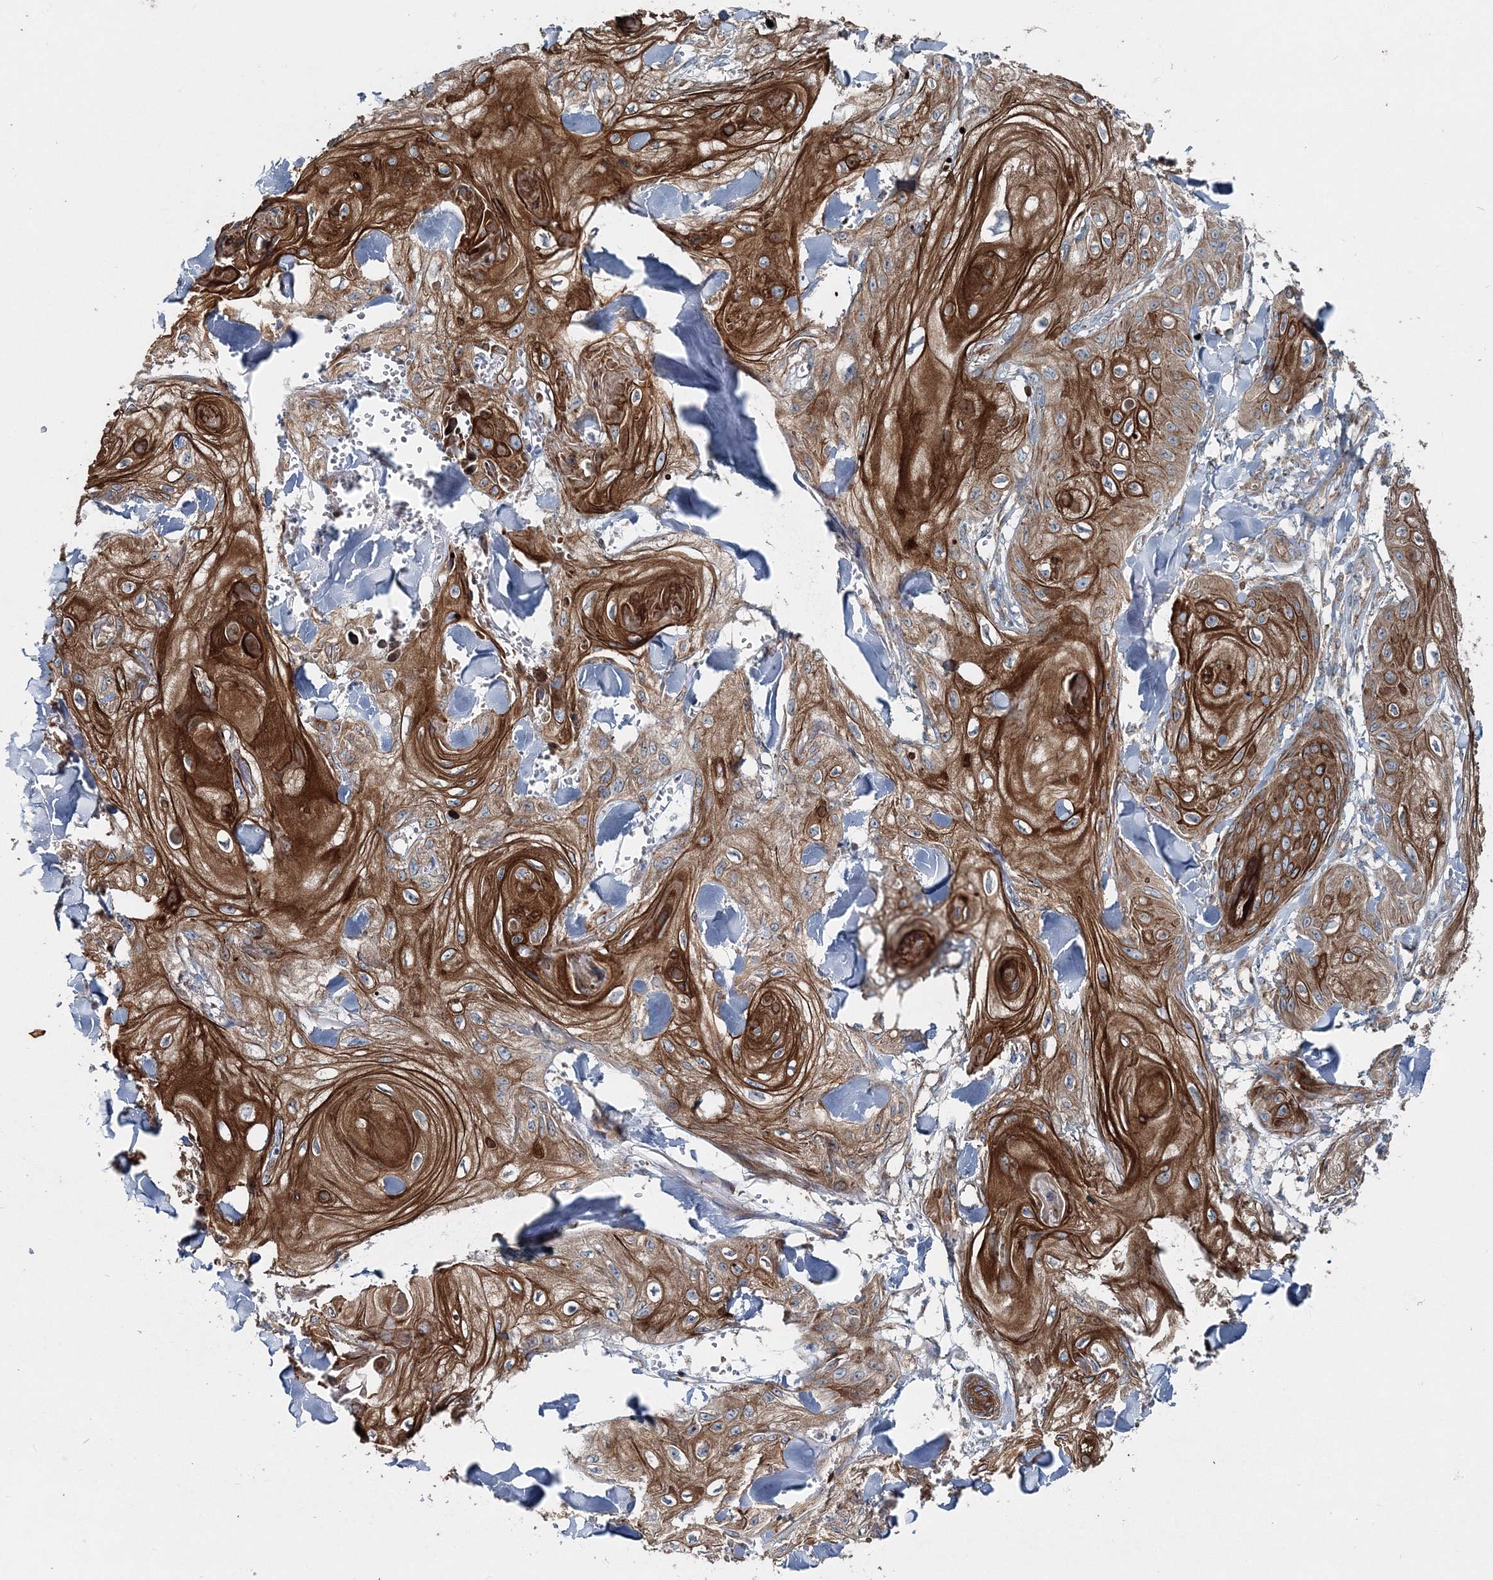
{"staining": {"intensity": "strong", "quantity": ">75%", "location": "cytoplasmic/membranous"}, "tissue": "skin cancer", "cell_type": "Tumor cells", "image_type": "cancer", "snomed": [{"axis": "morphology", "description": "Squamous cell carcinoma, NOS"}, {"axis": "topography", "description": "Skin"}], "caption": "Skin cancer (squamous cell carcinoma) stained for a protein displays strong cytoplasmic/membranous positivity in tumor cells. (DAB = brown stain, brightfield microscopy at high magnification).", "gene": "MPHOSPH9", "patient": {"sex": "male", "age": 74}}